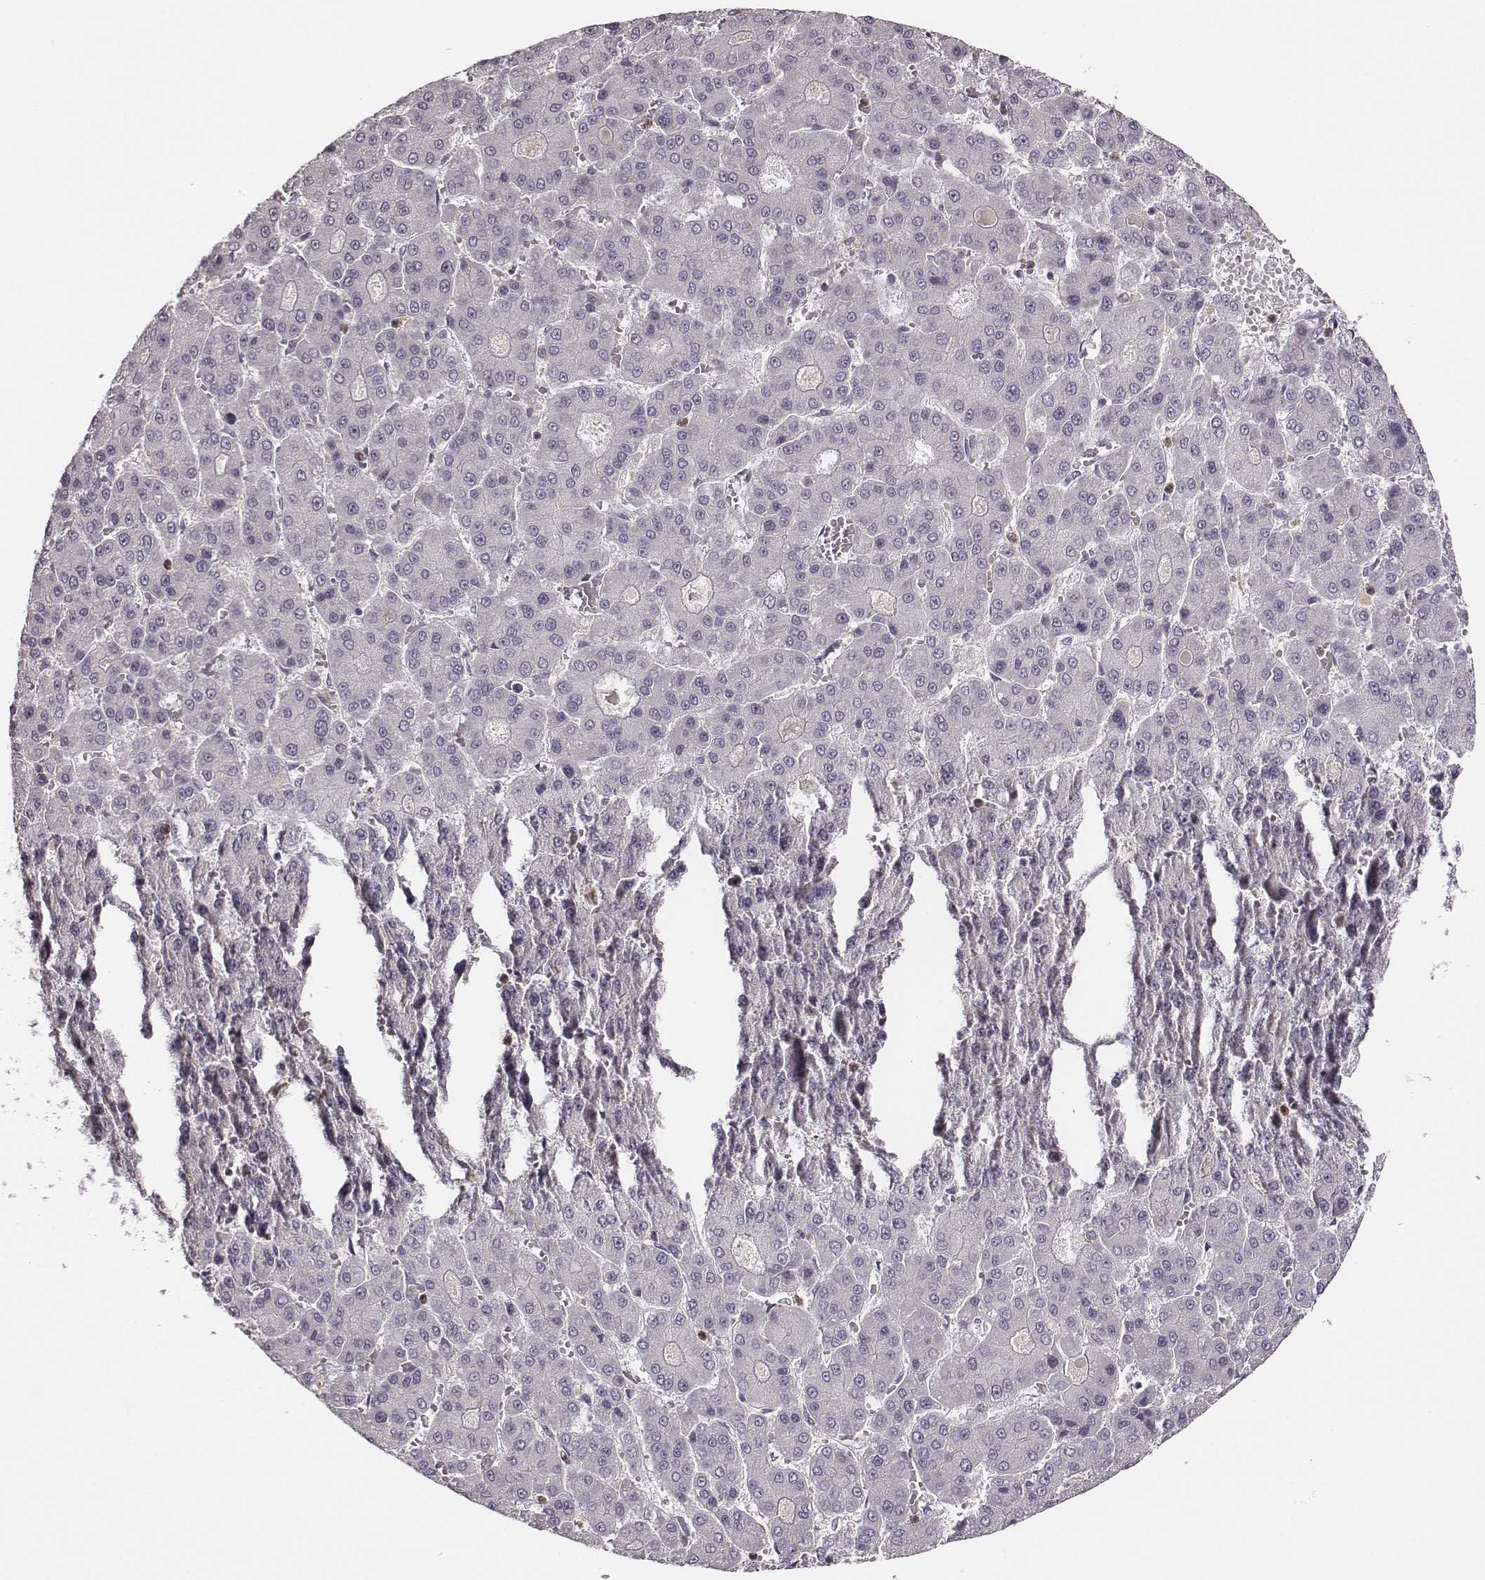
{"staining": {"intensity": "negative", "quantity": "none", "location": "none"}, "tissue": "liver cancer", "cell_type": "Tumor cells", "image_type": "cancer", "snomed": [{"axis": "morphology", "description": "Carcinoma, Hepatocellular, NOS"}, {"axis": "topography", "description": "Liver"}], "caption": "Tumor cells are negative for brown protein staining in liver cancer (hepatocellular carcinoma).", "gene": "ZYX", "patient": {"sex": "male", "age": 70}}